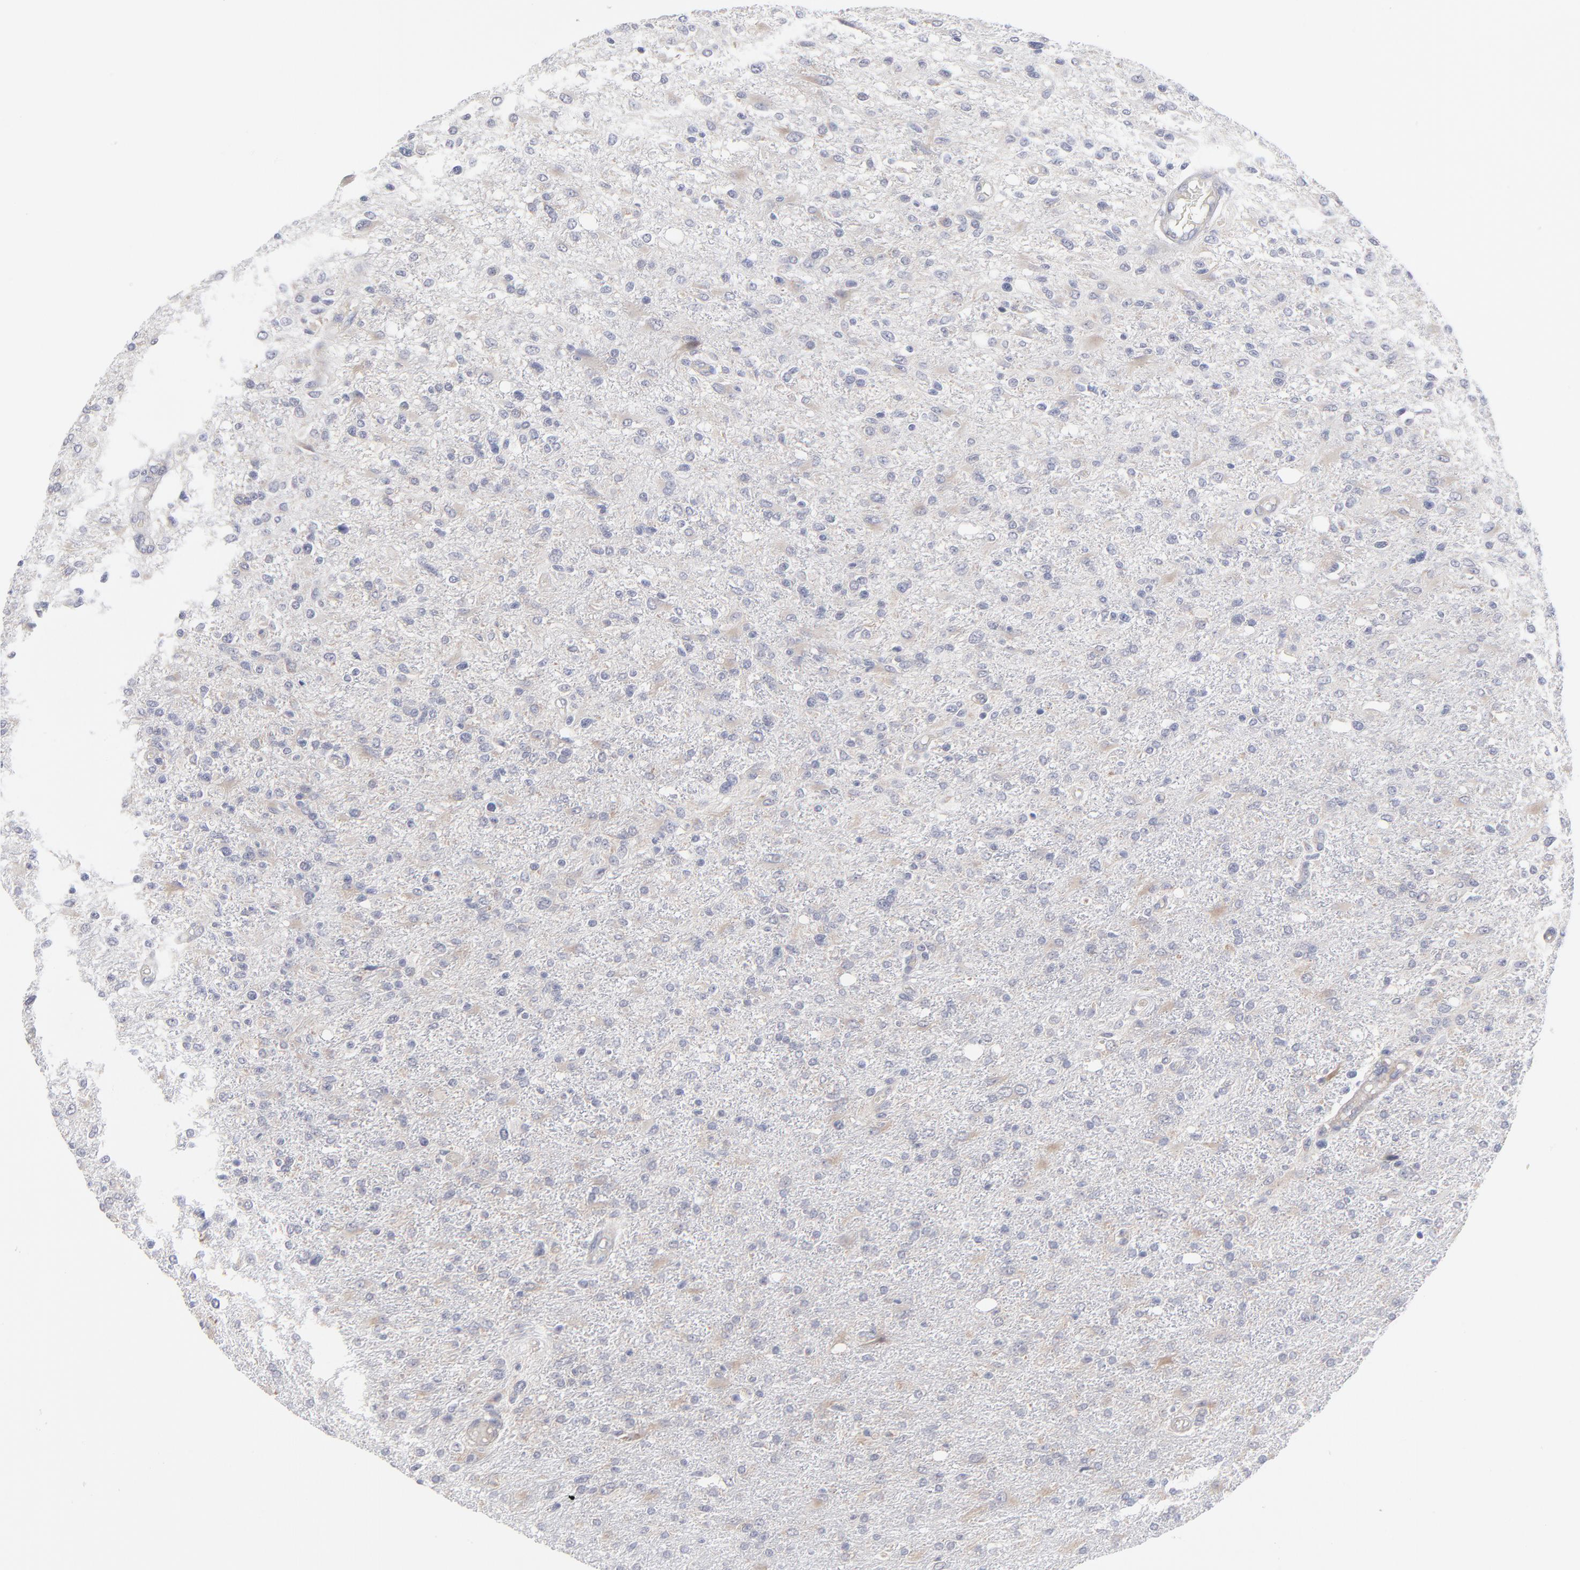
{"staining": {"intensity": "negative", "quantity": "none", "location": "none"}, "tissue": "glioma", "cell_type": "Tumor cells", "image_type": "cancer", "snomed": [{"axis": "morphology", "description": "Glioma, malignant, High grade"}, {"axis": "topography", "description": "Cerebral cortex"}], "caption": "There is no significant staining in tumor cells of malignant high-grade glioma.", "gene": "RPS24", "patient": {"sex": "male", "age": 76}}